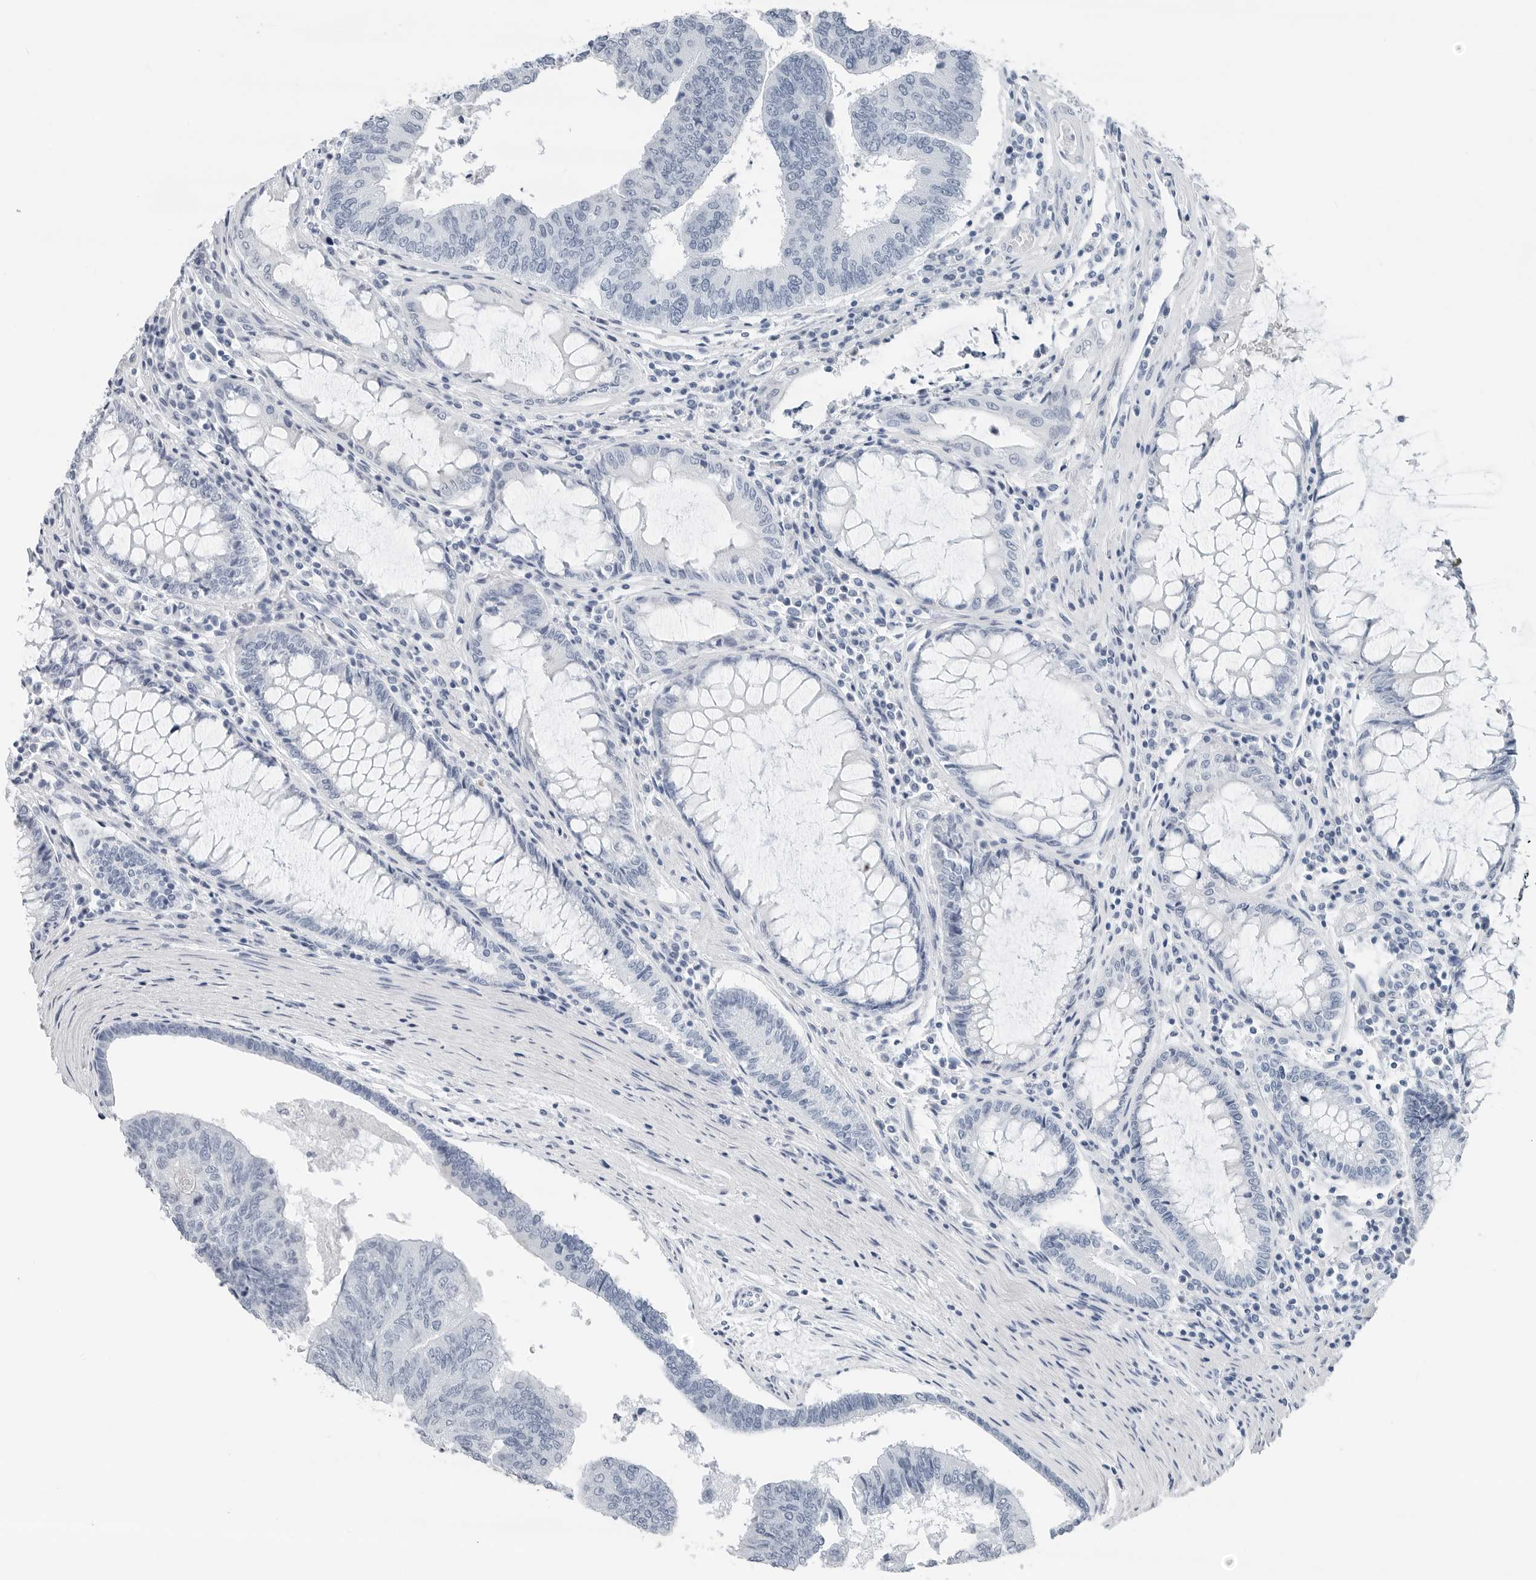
{"staining": {"intensity": "negative", "quantity": "none", "location": "none"}, "tissue": "colorectal cancer", "cell_type": "Tumor cells", "image_type": "cancer", "snomed": [{"axis": "morphology", "description": "Adenocarcinoma, NOS"}, {"axis": "topography", "description": "Colon"}], "caption": "Immunohistochemical staining of human adenocarcinoma (colorectal) exhibits no significant positivity in tumor cells.", "gene": "SLPI", "patient": {"sex": "female", "age": 67}}